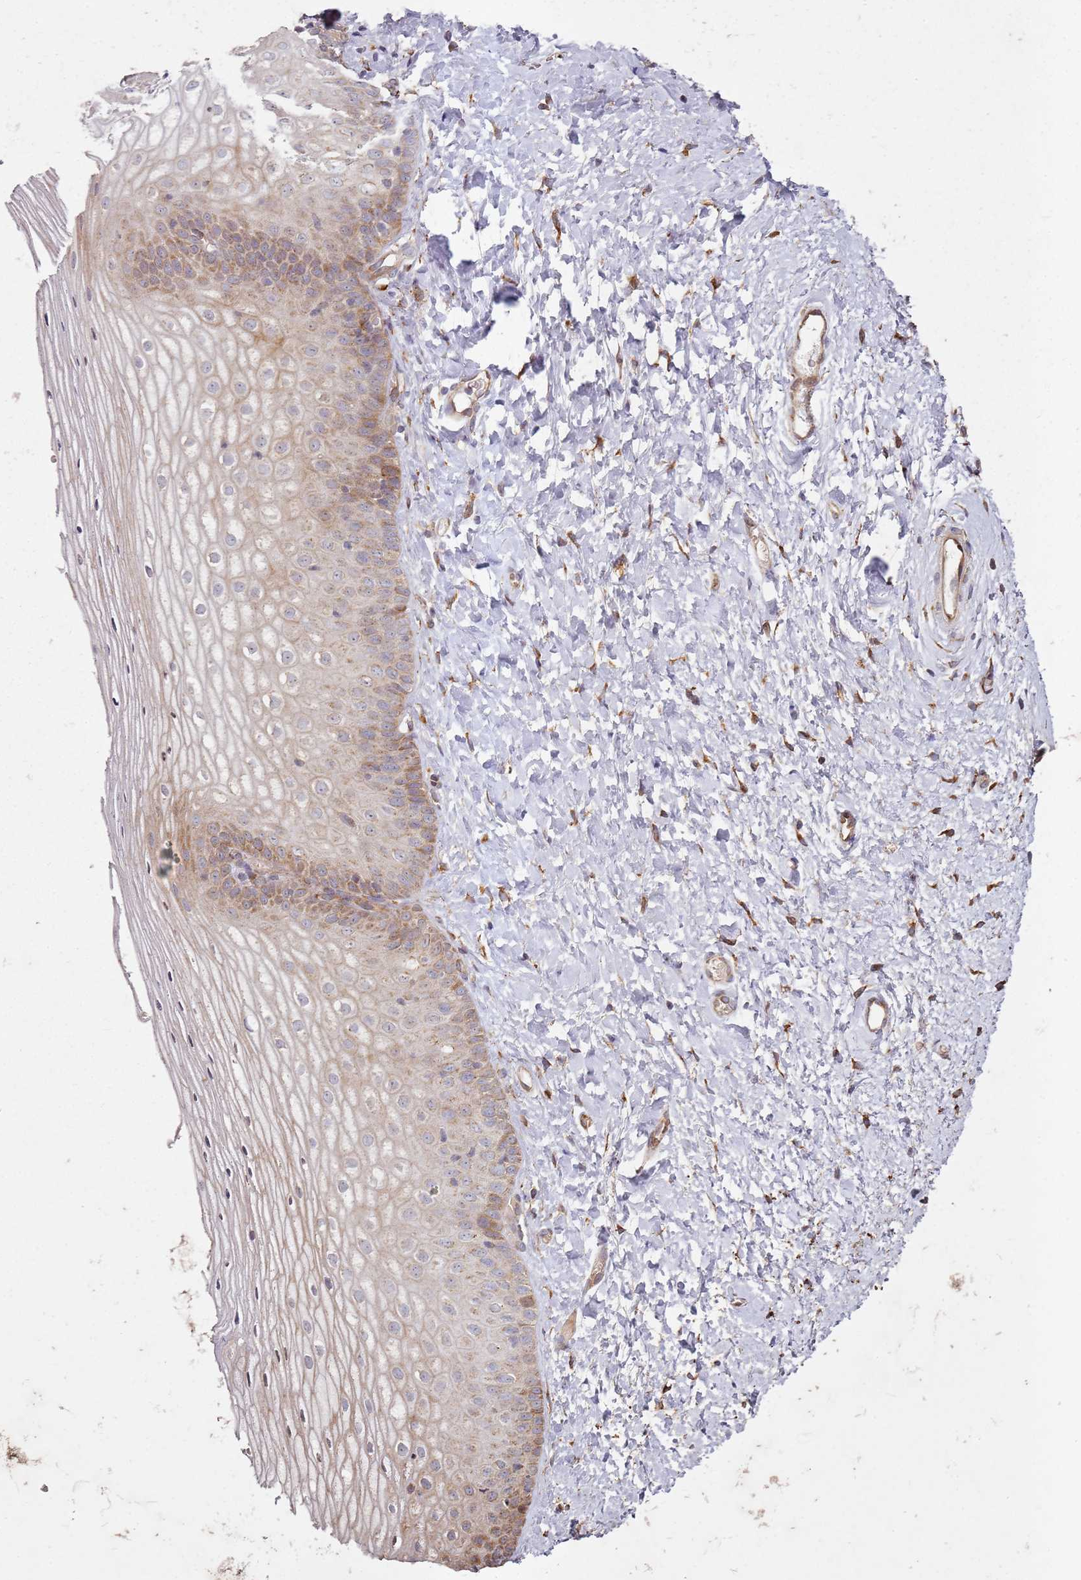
{"staining": {"intensity": "moderate", "quantity": "25%-75%", "location": "cytoplasmic/membranous"}, "tissue": "vagina", "cell_type": "Squamous epithelial cells", "image_type": "normal", "snomed": [{"axis": "morphology", "description": "Normal tissue, NOS"}, {"axis": "topography", "description": "Vagina"}], "caption": "Protein expression analysis of benign human vagina reveals moderate cytoplasmic/membranous positivity in about 25%-75% of squamous epithelial cells. Immunohistochemistry (ihc) stains the protein of interest in brown and the nuclei are stained blue.", "gene": "ARFRP1", "patient": {"sex": "female", "age": 65}}